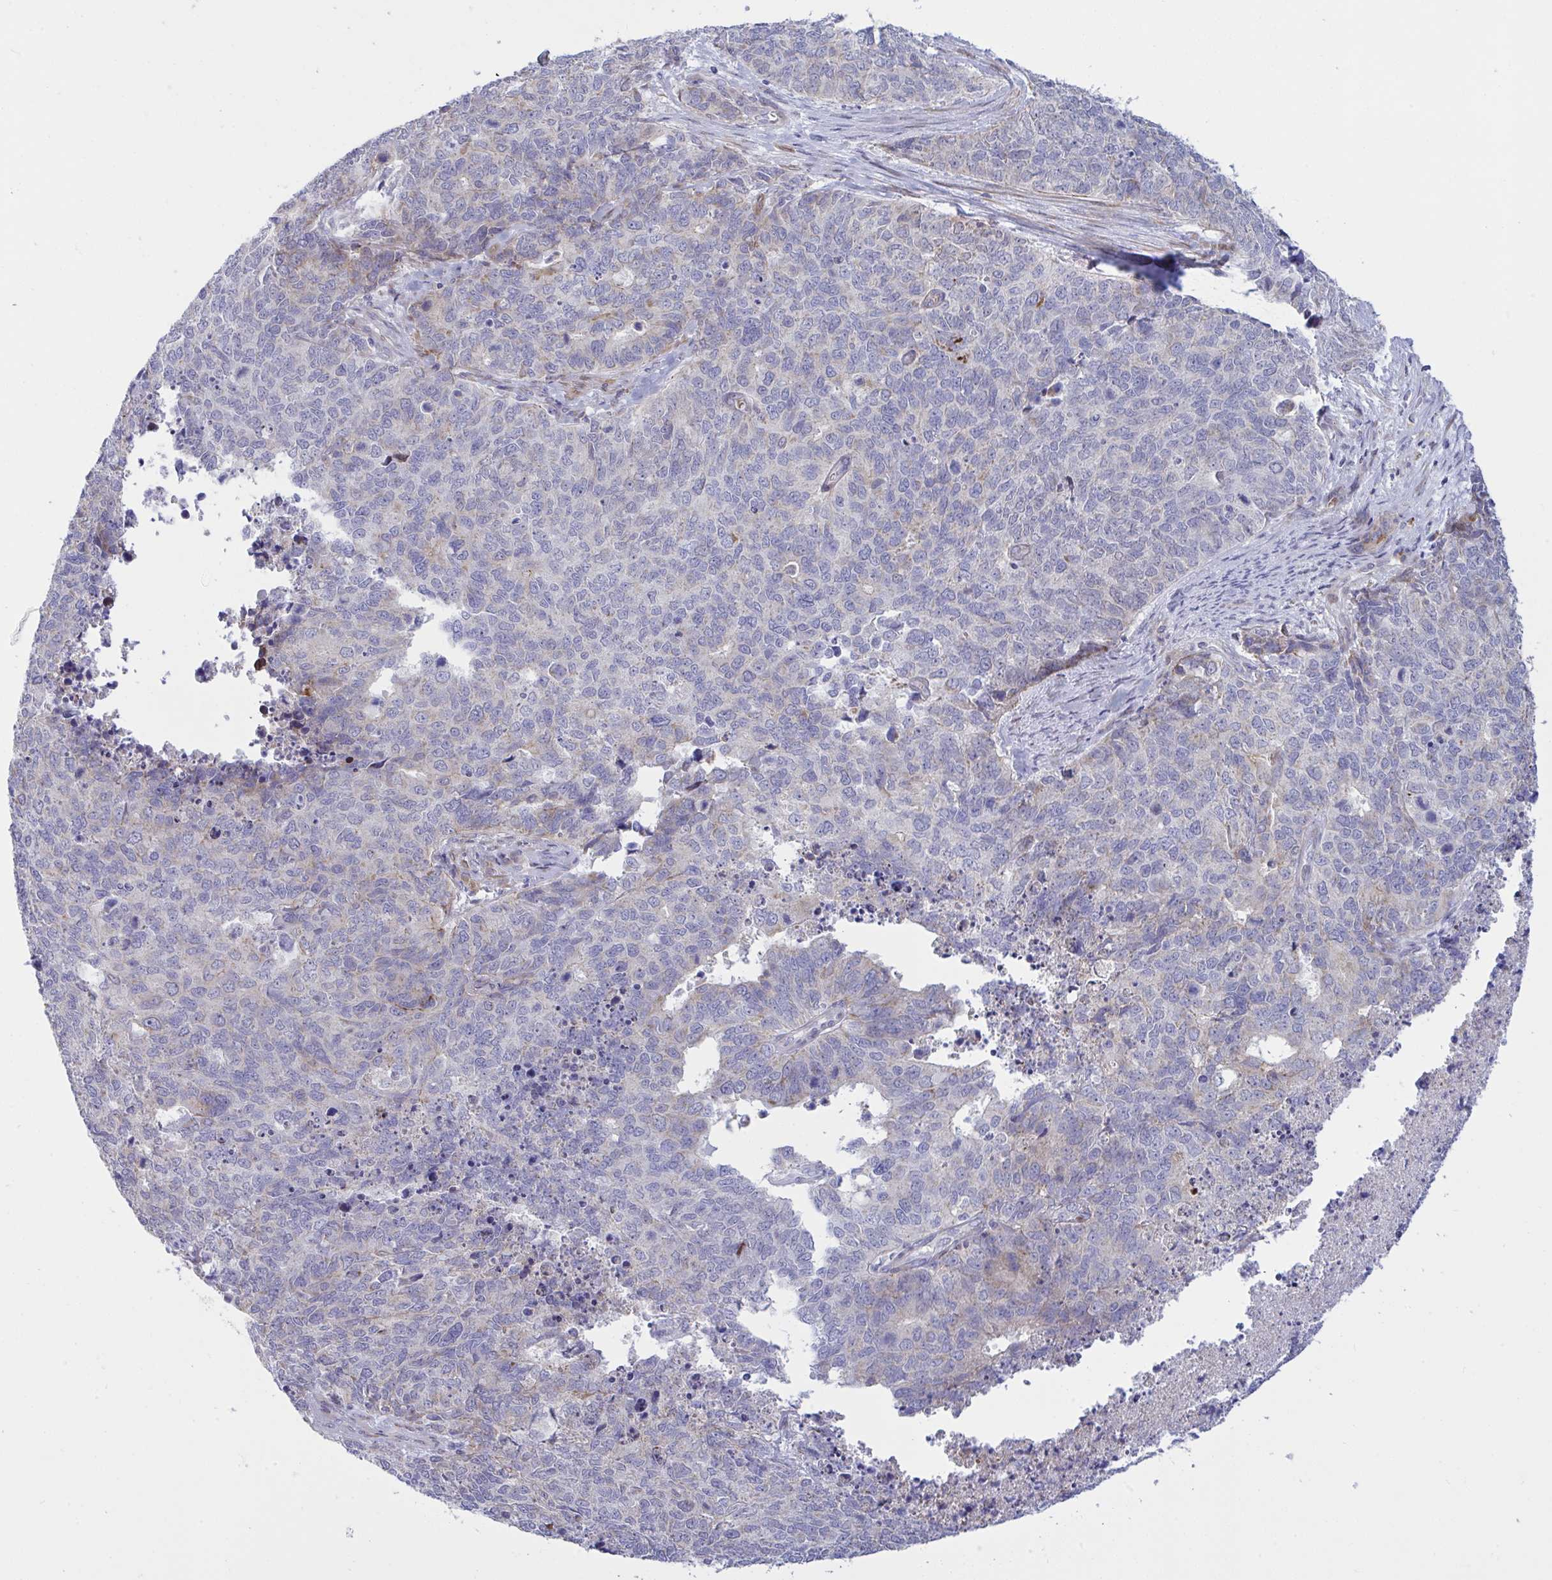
{"staining": {"intensity": "negative", "quantity": "none", "location": "none"}, "tissue": "cervical cancer", "cell_type": "Tumor cells", "image_type": "cancer", "snomed": [{"axis": "morphology", "description": "Adenocarcinoma, NOS"}, {"axis": "topography", "description": "Cervix"}], "caption": "Micrograph shows no significant protein staining in tumor cells of cervical adenocarcinoma.", "gene": "NTN1", "patient": {"sex": "female", "age": 63}}